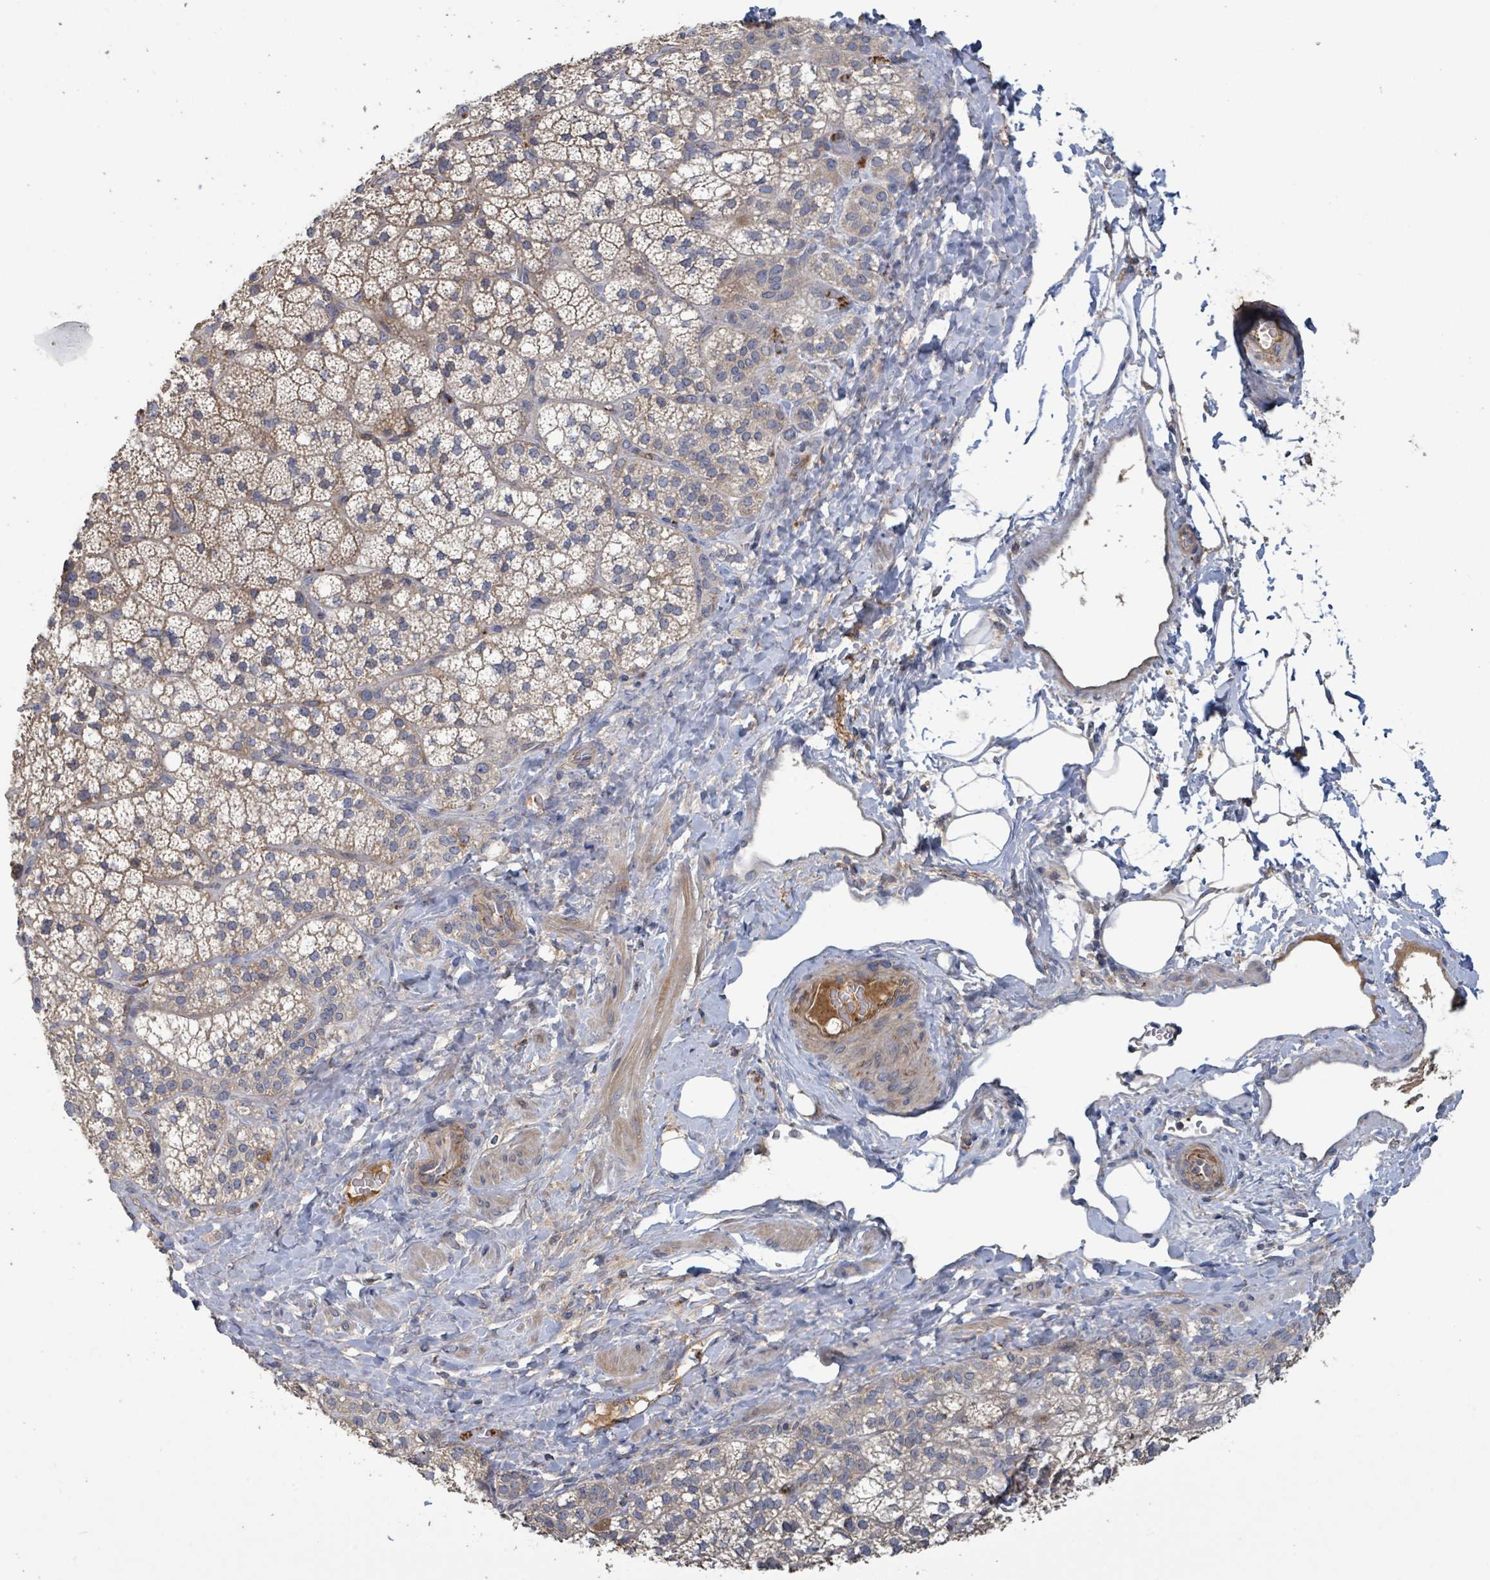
{"staining": {"intensity": "moderate", "quantity": "25%-75%", "location": "cytoplasmic/membranous"}, "tissue": "adrenal gland", "cell_type": "Glandular cells", "image_type": "normal", "snomed": [{"axis": "morphology", "description": "Normal tissue, NOS"}, {"axis": "topography", "description": "Adrenal gland"}], "caption": "Protein positivity by IHC shows moderate cytoplasmic/membranous expression in approximately 25%-75% of glandular cells in unremarkable adrenal gland. Ihc stains the protein of interest in brown and the nuclei are stained blue.", "gene": "PLAAT1", "patient": {"sex": "male", "age": 53}}